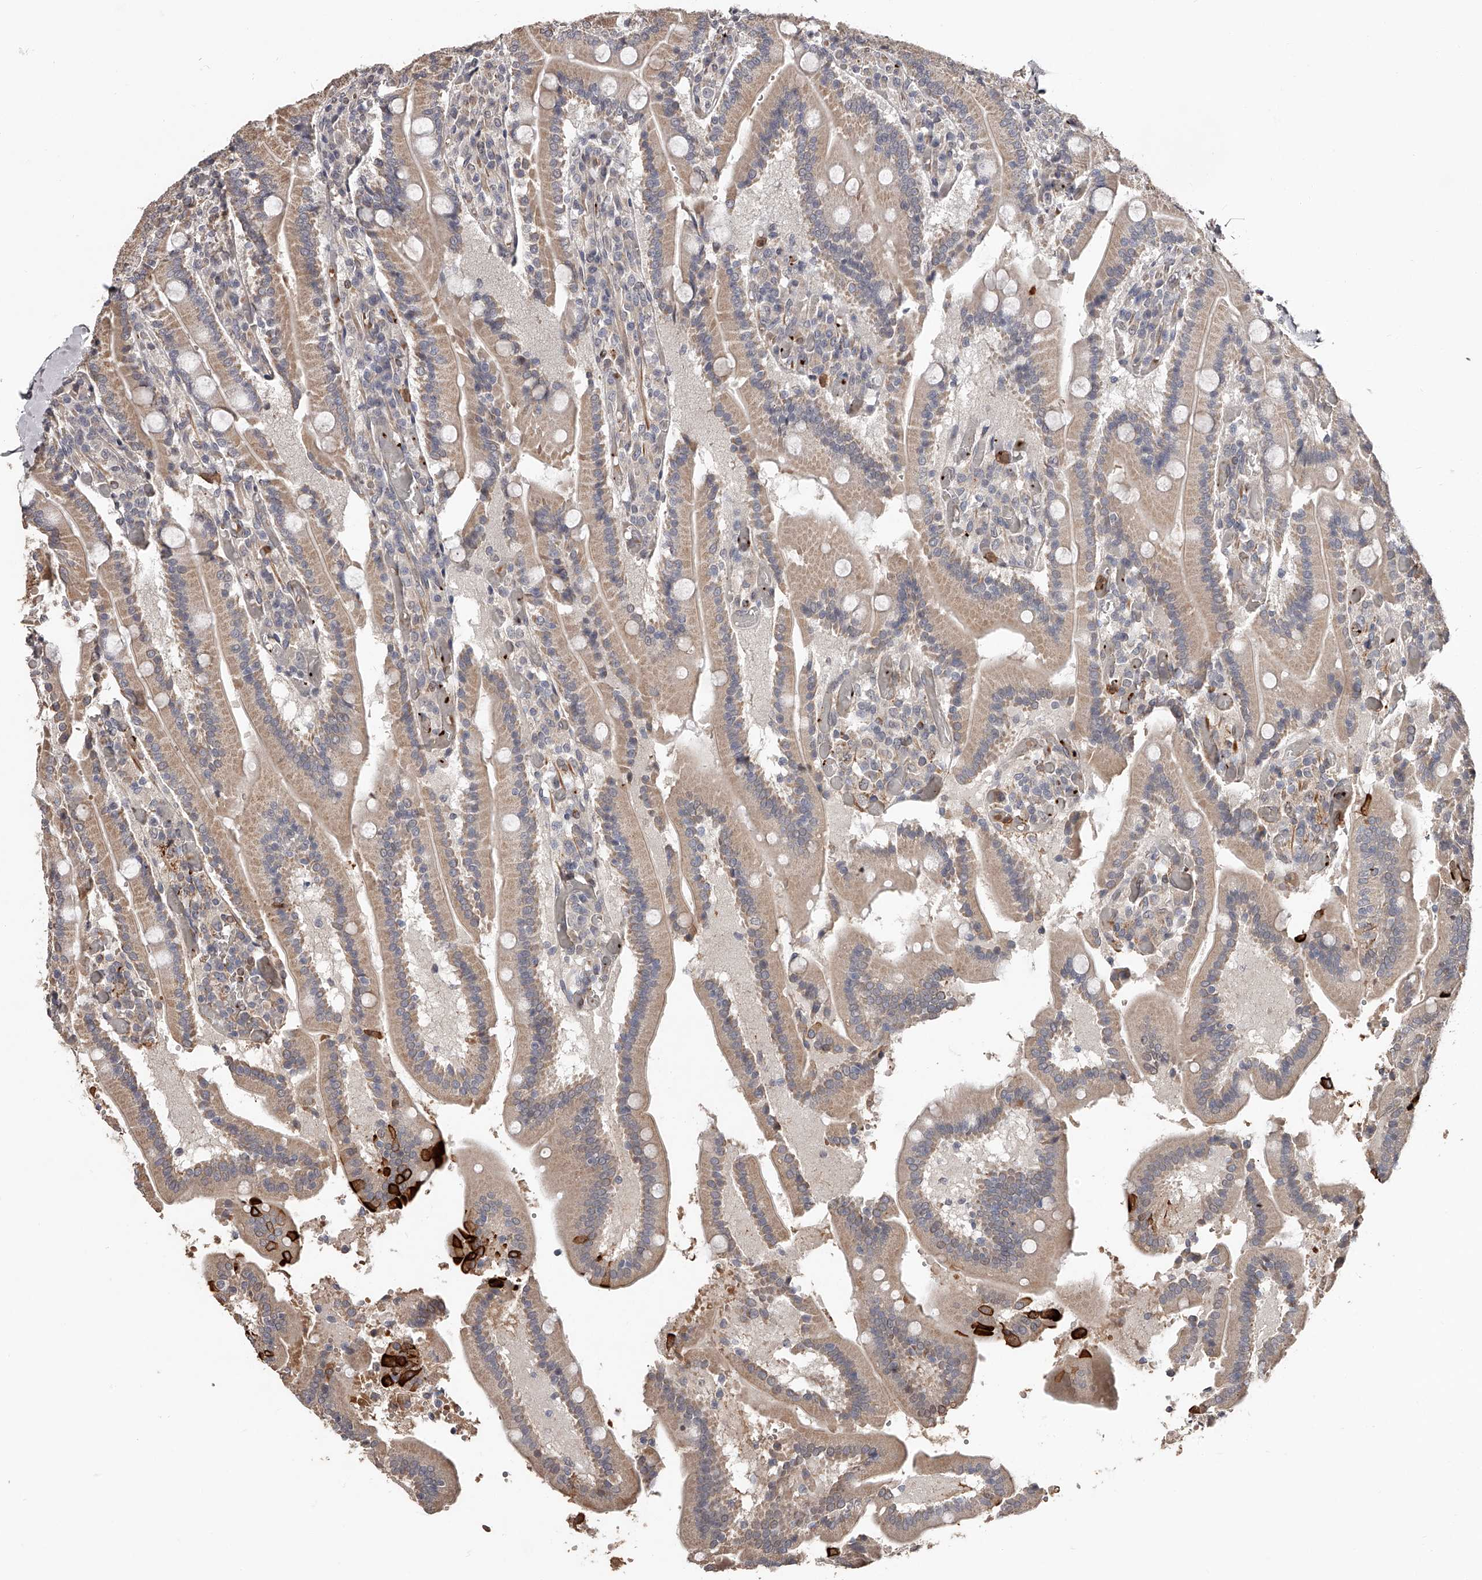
{"staining": {"intensity": "weak", "quantity": ">75%", "location": "cytoplasmic/membranous"}, "tissue": "duodenum", "cell_type": "Glandular cells", "image_type": "normal", "snomed": [{"axis": "morphology", "description": "Normal tissue, NOS"}, {"axis": "topography", "description": "Duodenum"}], "caption": "Immunohistochemical staining of benign duodenum displays >75% levels of weak cytoplasmic/membranous protein staining in approximately >75% of glandular cells.", "gene": "URGCP", "patient": {"sex": "female", "age": 62}}